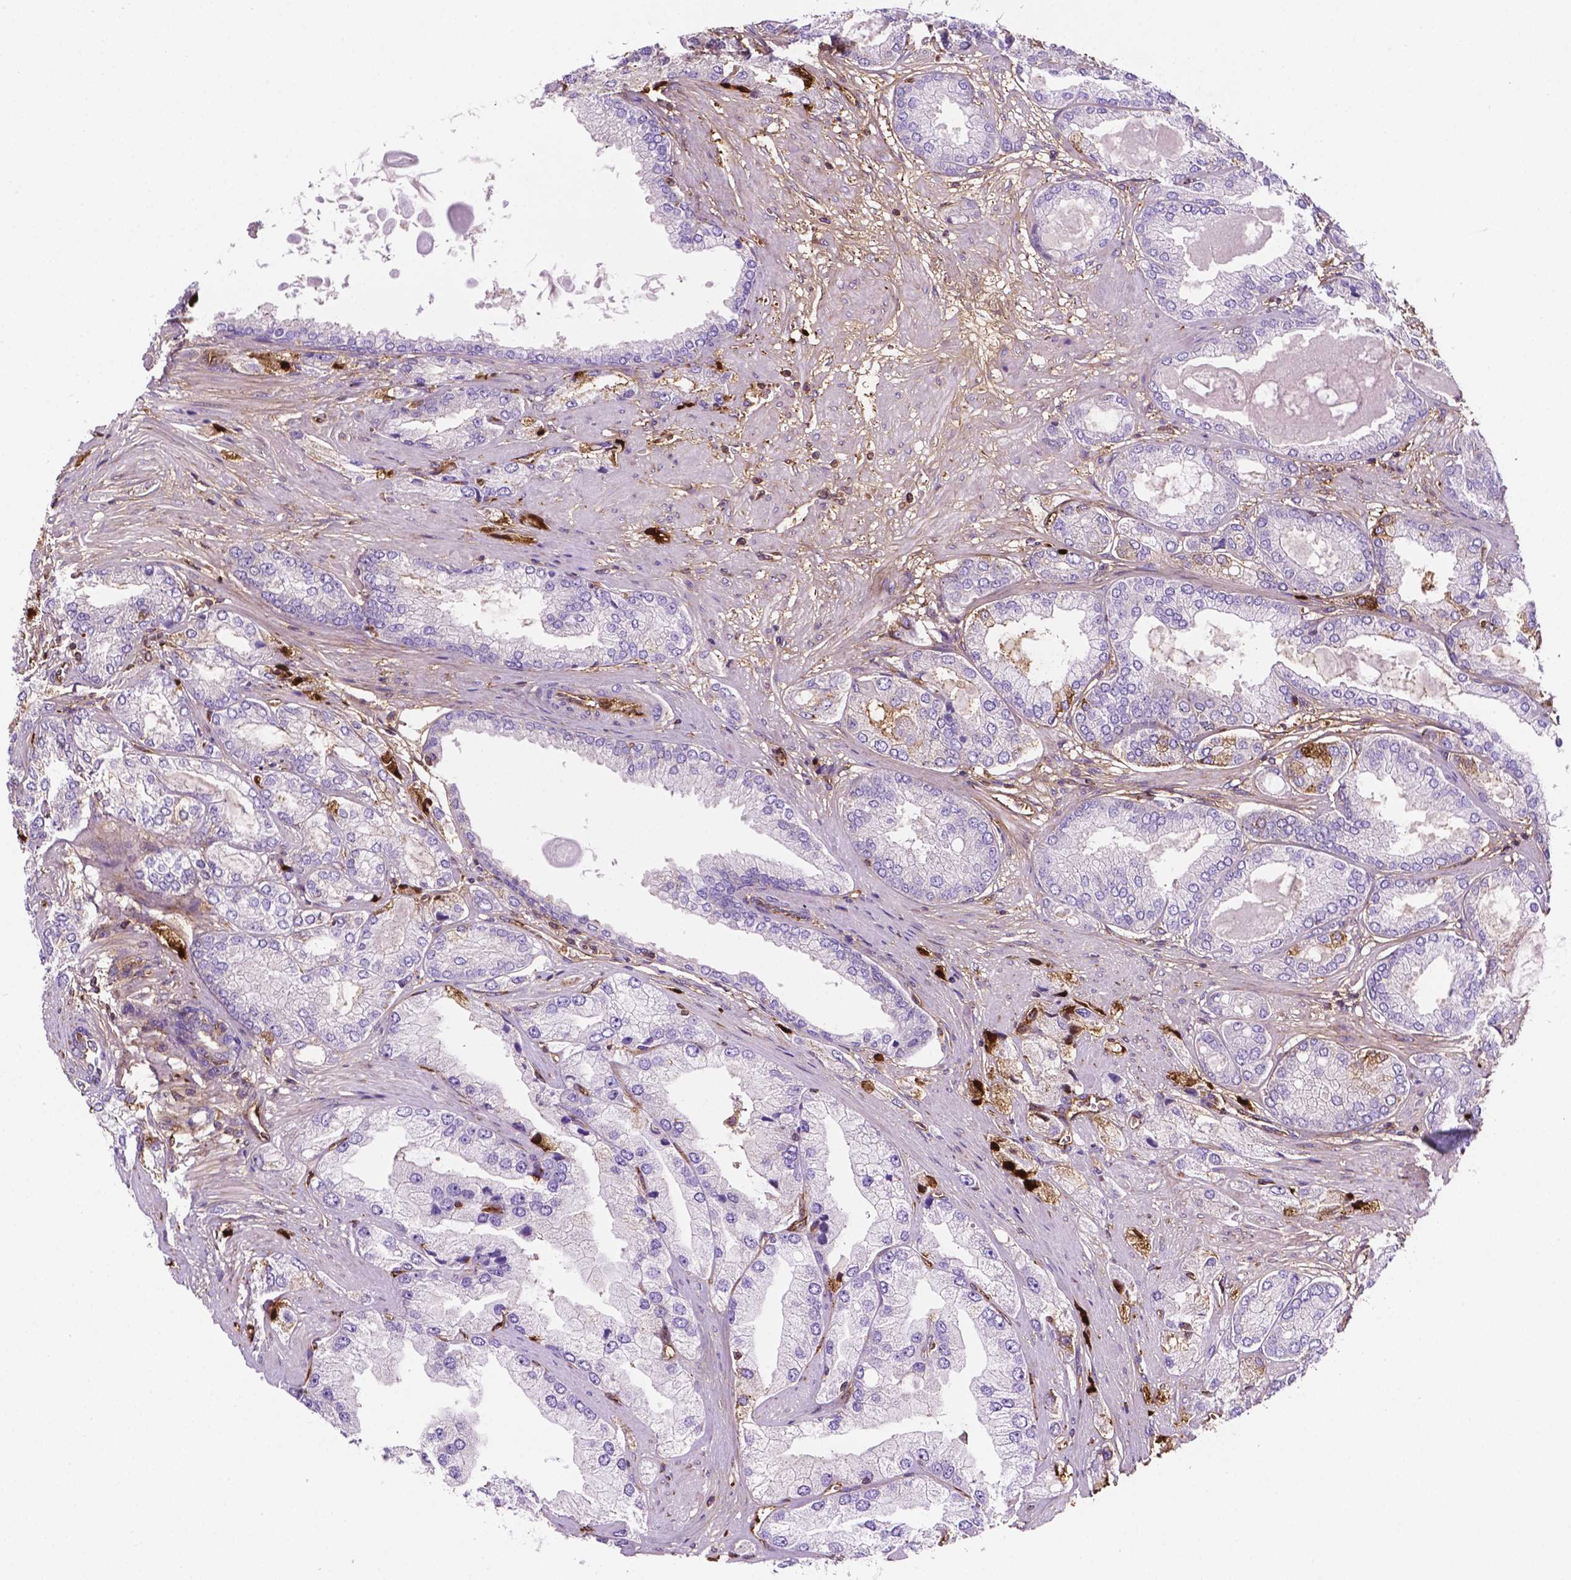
{"staining": {"intensity": "negative", "quantity": "none", "location": "none"}, "tissue": "prostate cancer", "cell_type": "Tumor cells", "image_type": "cancer", "snomed": [{"axis": "morphology", "description": "Adenocarcinoma, High grade"}, {"axis": "topography", "description": "Prostate"}], "caption": "DAB (3,3'-diaminobenzidine) immunohistochemical staining of human prostate cancer (adenocarcinoma (high-grade)) exhibits no significant positivity in tumor cells.", "gene": "DCN", "patient": {"sex": "male", "age": 68}}